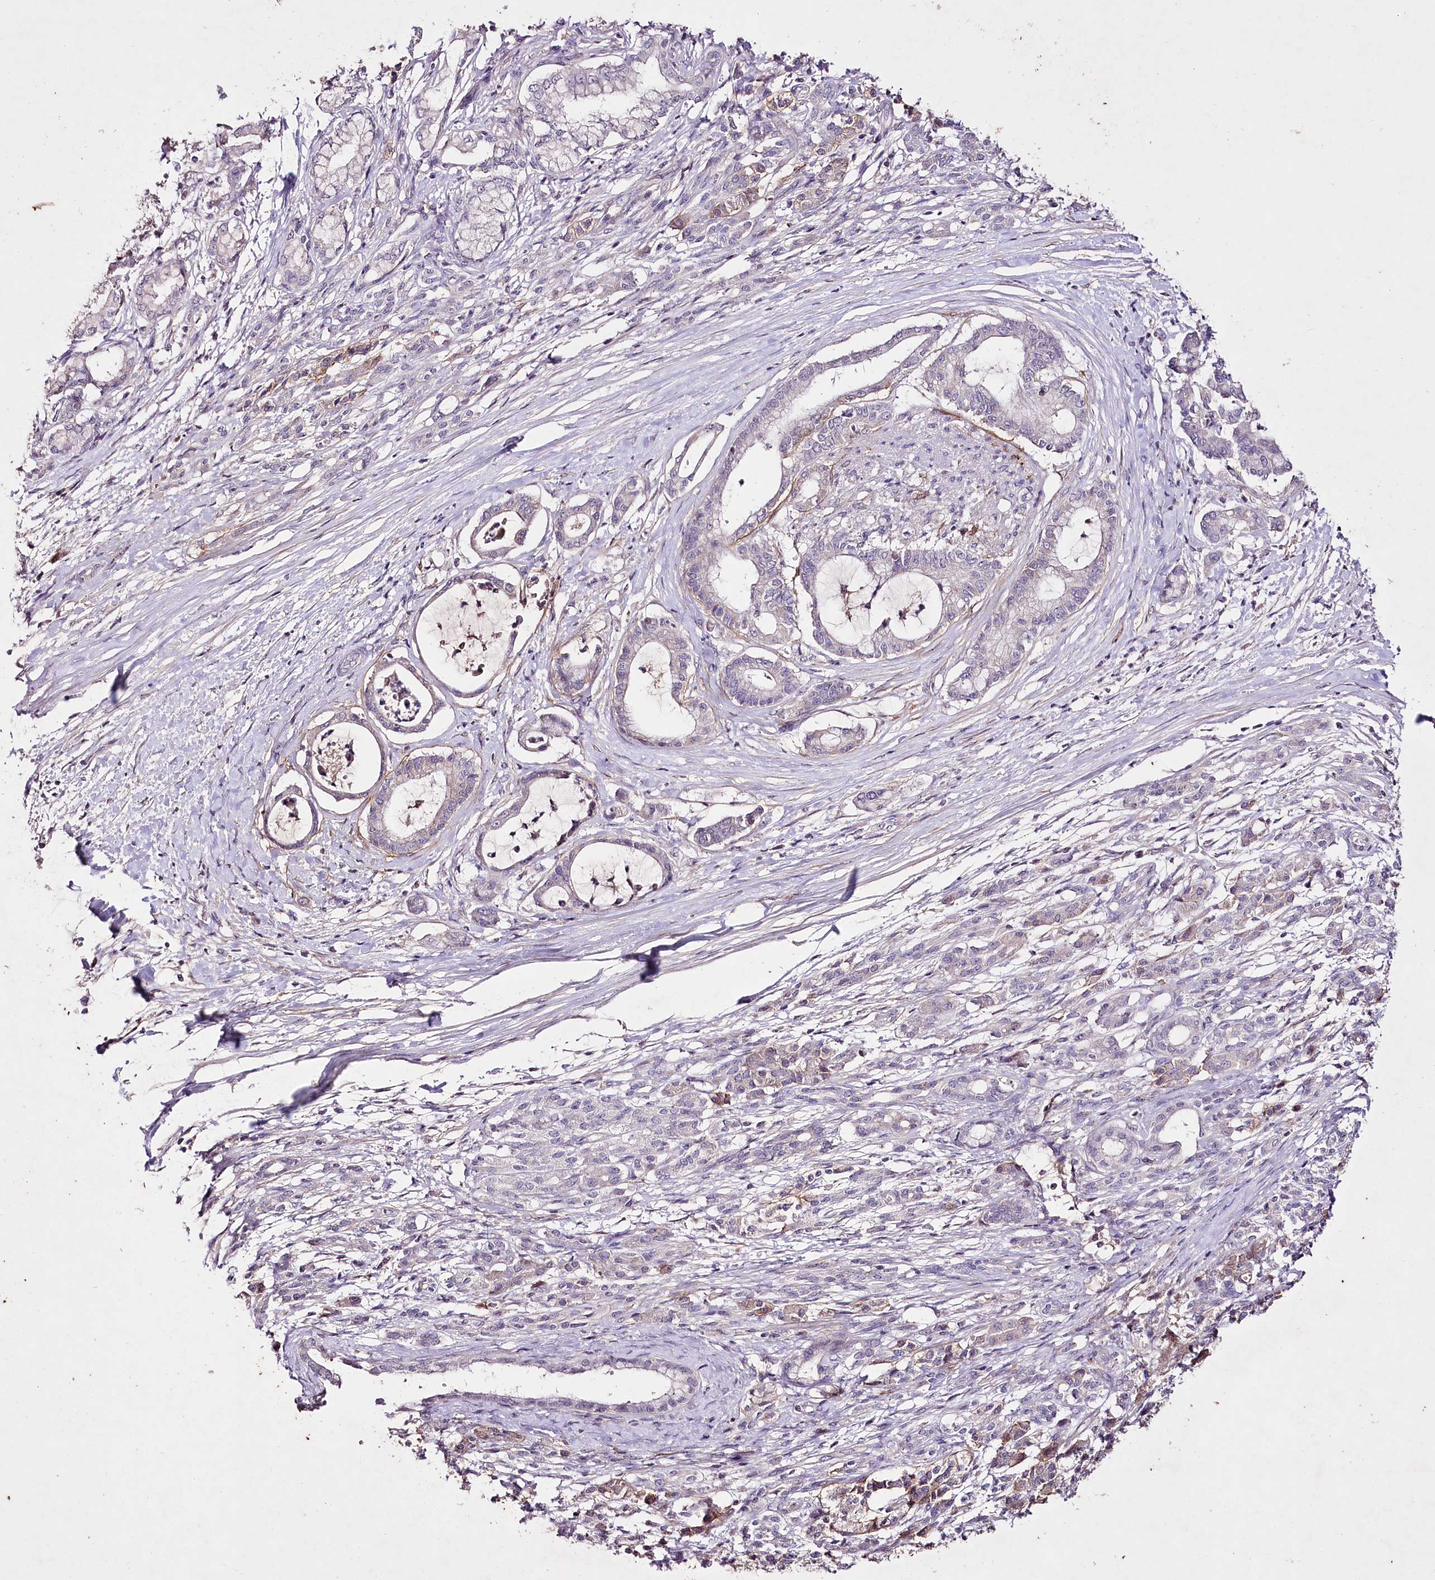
{"staining": {"intensity": "moderate", "quantity": "25%-75%", "location": "cytoplasmic/membranous"}, "tissue": "pancreatic cancer", "cell_type": "Tumor cells", "image_type": "cancer", "snomed": [{"axis": "morphology", "description": "Adenocarcinoma, NOS"}, {"axis": "topography", "description": "Pancreas"}], "caption": "Moderate cytoplasmic/membranous protein expression is present in about 25%-75% of tumor cells in pancreatic cancer.", "gene": "ENPP1", "patient": {"sex": "female", "age": 55}}